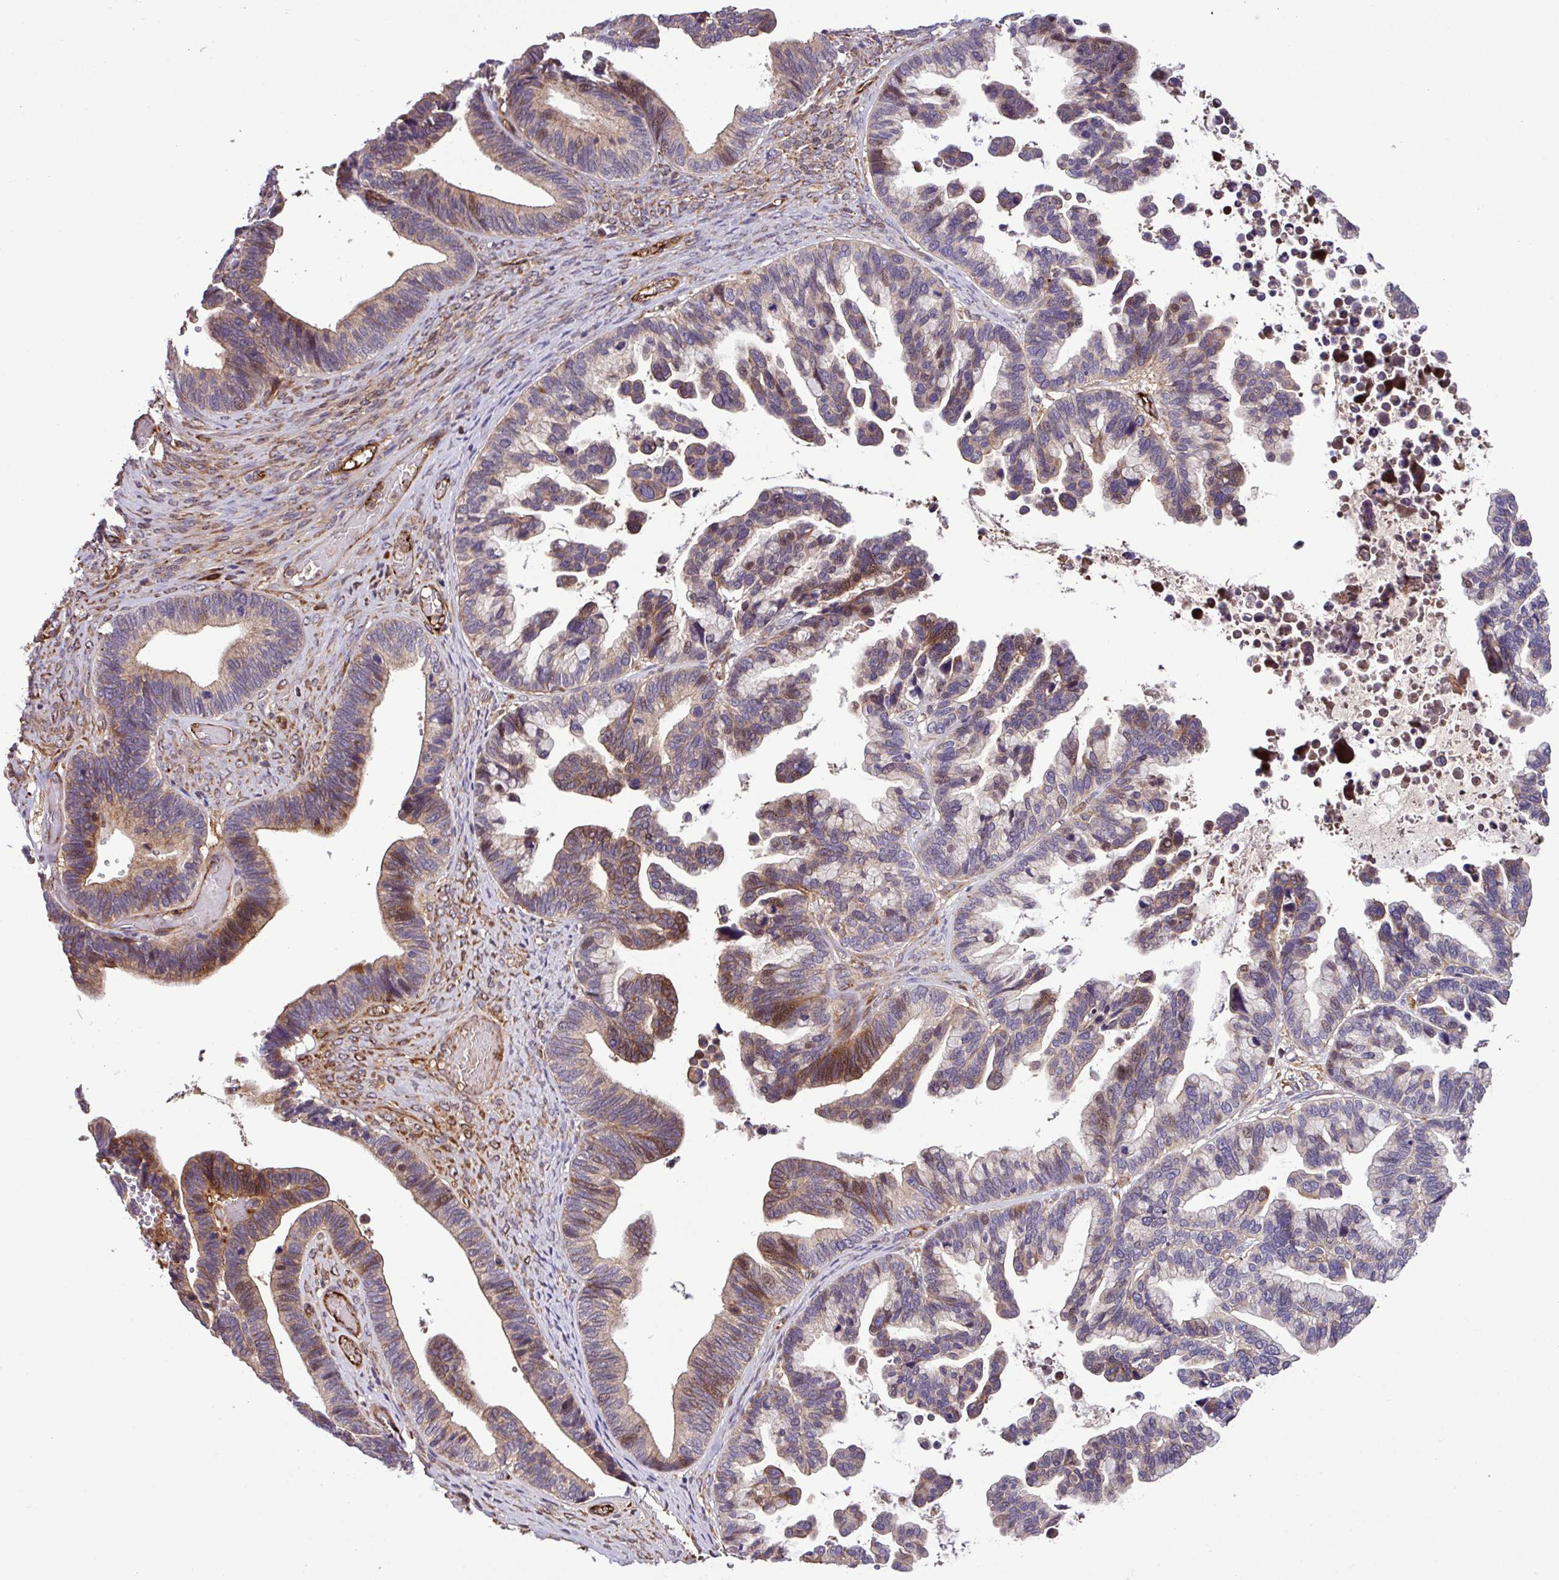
{"staining": {"intensity": "moderate", "quantity": "<25%", "location": "cytoplasmic/membranous"}, "tissue": "ovarian cancer", "cell_type": "Tumor cells", "image_type": "cancer", "snomed": [{"axis": "morphology", "description": "Cystadenocarcinoma, serous, NOS"}, {"axis": "topography", "description": "Ovary"}], "caption": "High-power microscopy captured an IHC micrograph of ovarian cancer (serous cystadenocarcinoma), revealing moderate cytoplasmic/membranous positivity in approximately <25% of tumor cells.", "gene": "ZNF266", "patient": {"sex": "female", "age": 56}}